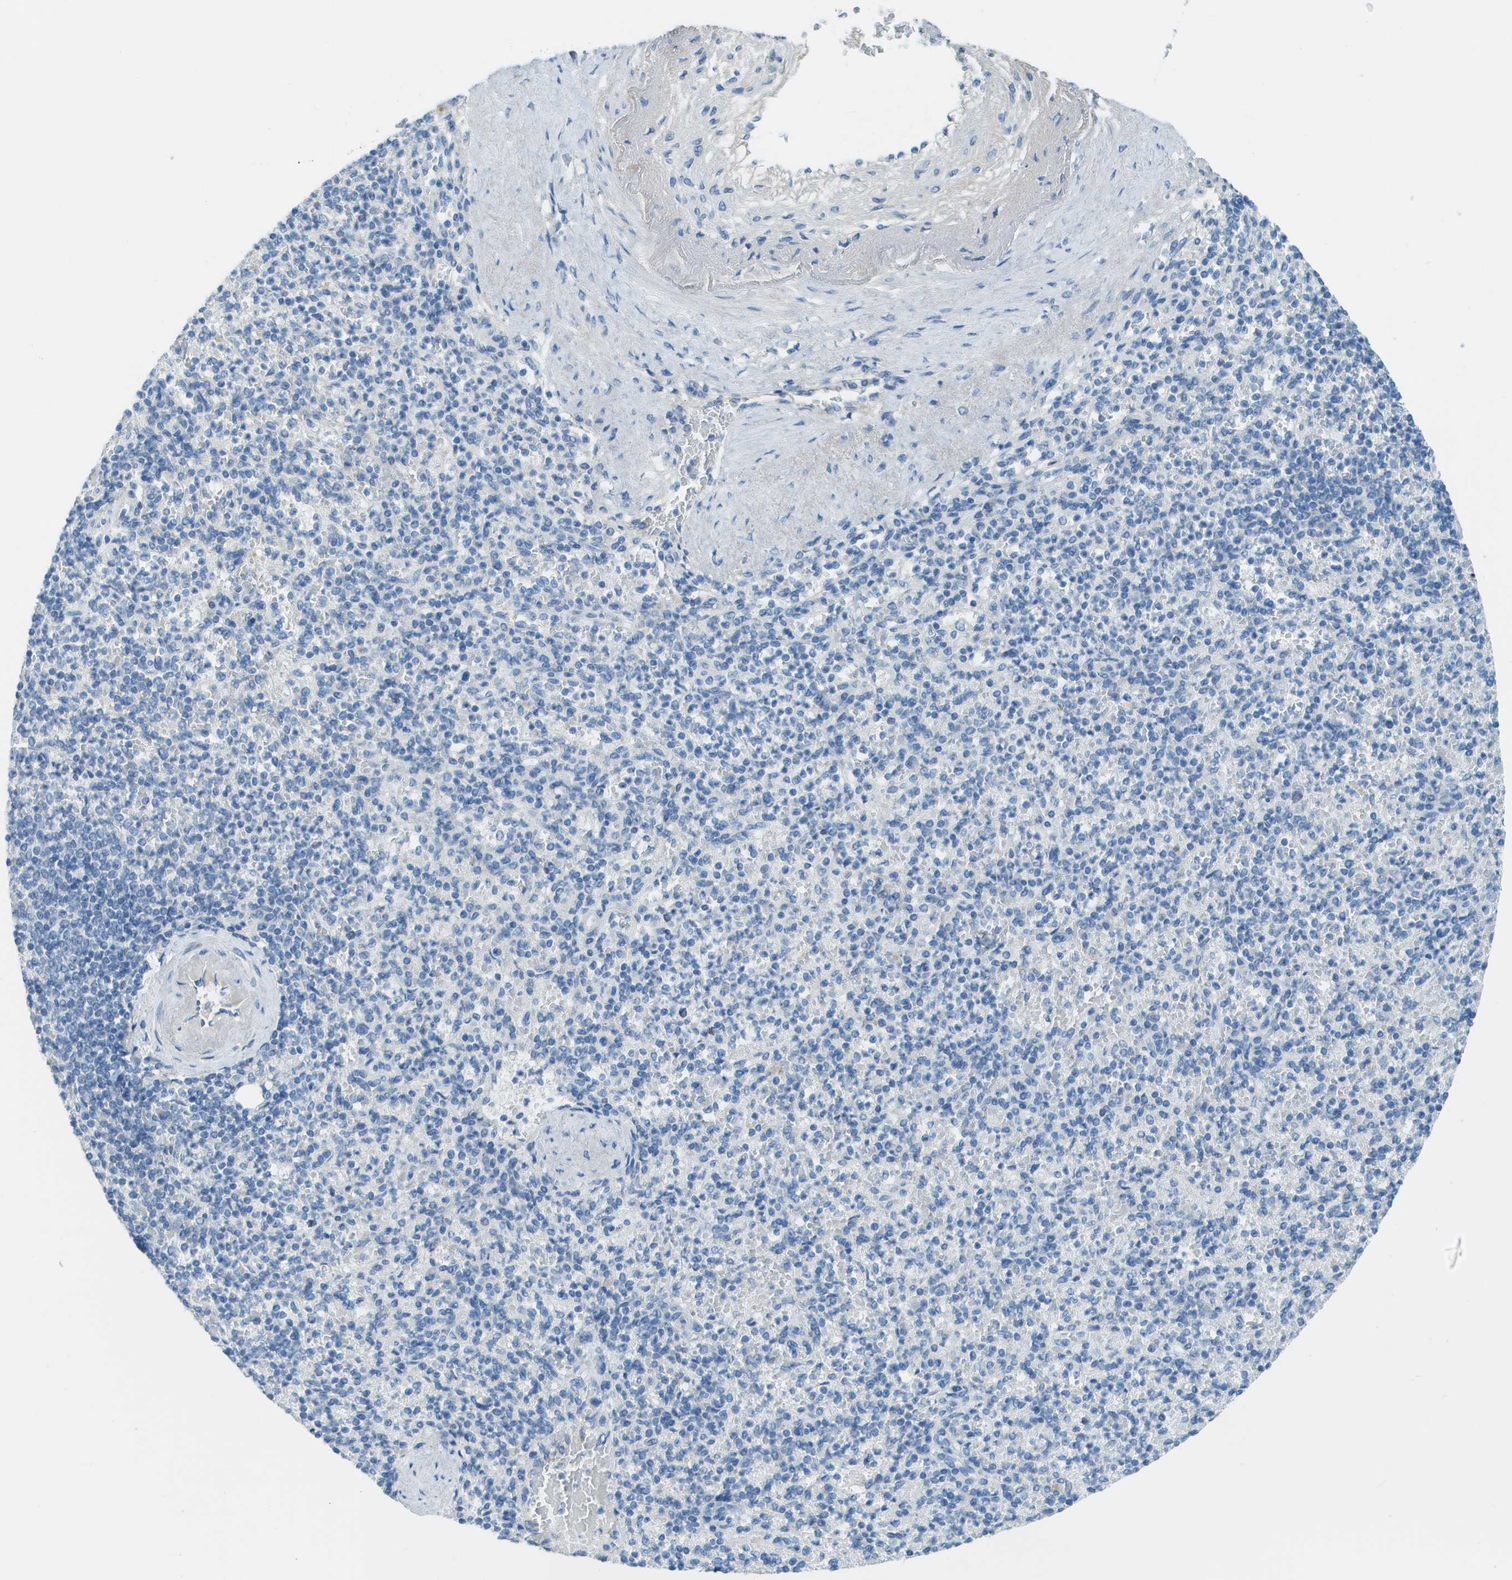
{"staining": {"intensity": "negative", "quantity": "none", "location": "none"}, "tissue": "spleen", "cell_type": "Cells in red pulp", "image_type": "normal", "snomed": [{"axis": "morphology", "description": "Normal tissue, NOS"}, {"axis": "topography", "description": "Spleen"}], "caption": "High power microscopy histopathology image of an IHC photomicrograph of normal spleen, revealing no significant staining in cells in red pulp.", "gene": "C1S", "patient": {"sex": "female", "age": 74}}